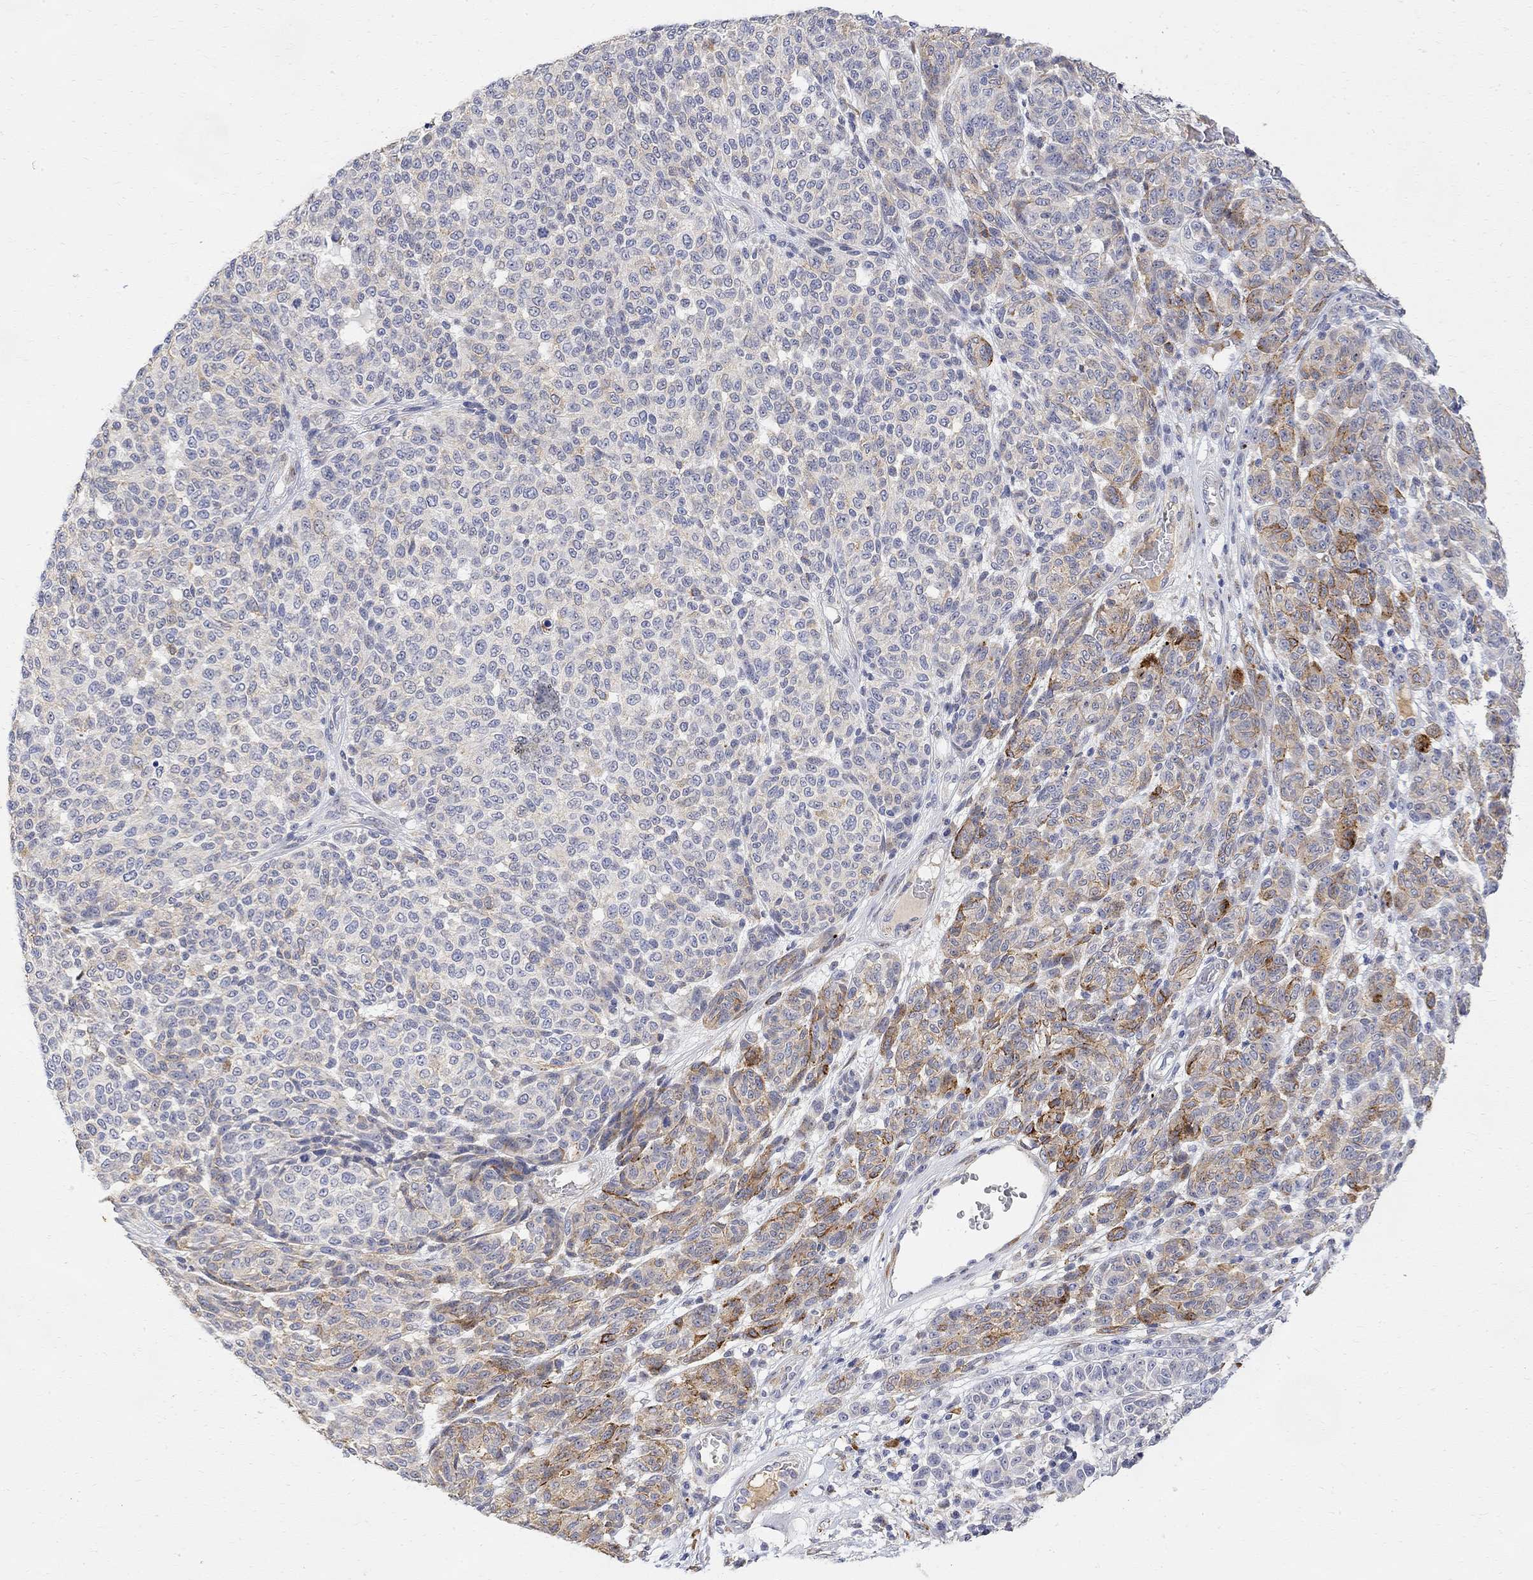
{"staining": {"intensity": "moderate", "quantity": "<25%", "location": "cytoplasmic/membranous"}, "tissue": "melanoma", "cell_type": "Tumor cells", "image_type": "cancer", "snomed": [{"axis": "morphology", "description": "Malignant melanoma, NOS"}, {"axis": "topography", "description": "Skin"}], "caption": "Human malignant melanoma stained for a protein (brown) displays moderate cytoplasmic/membranous positive positivity in about <25% of tumor cells.", "gene": "FNDC5", "patient": {"sex": "male", "age": 59}}